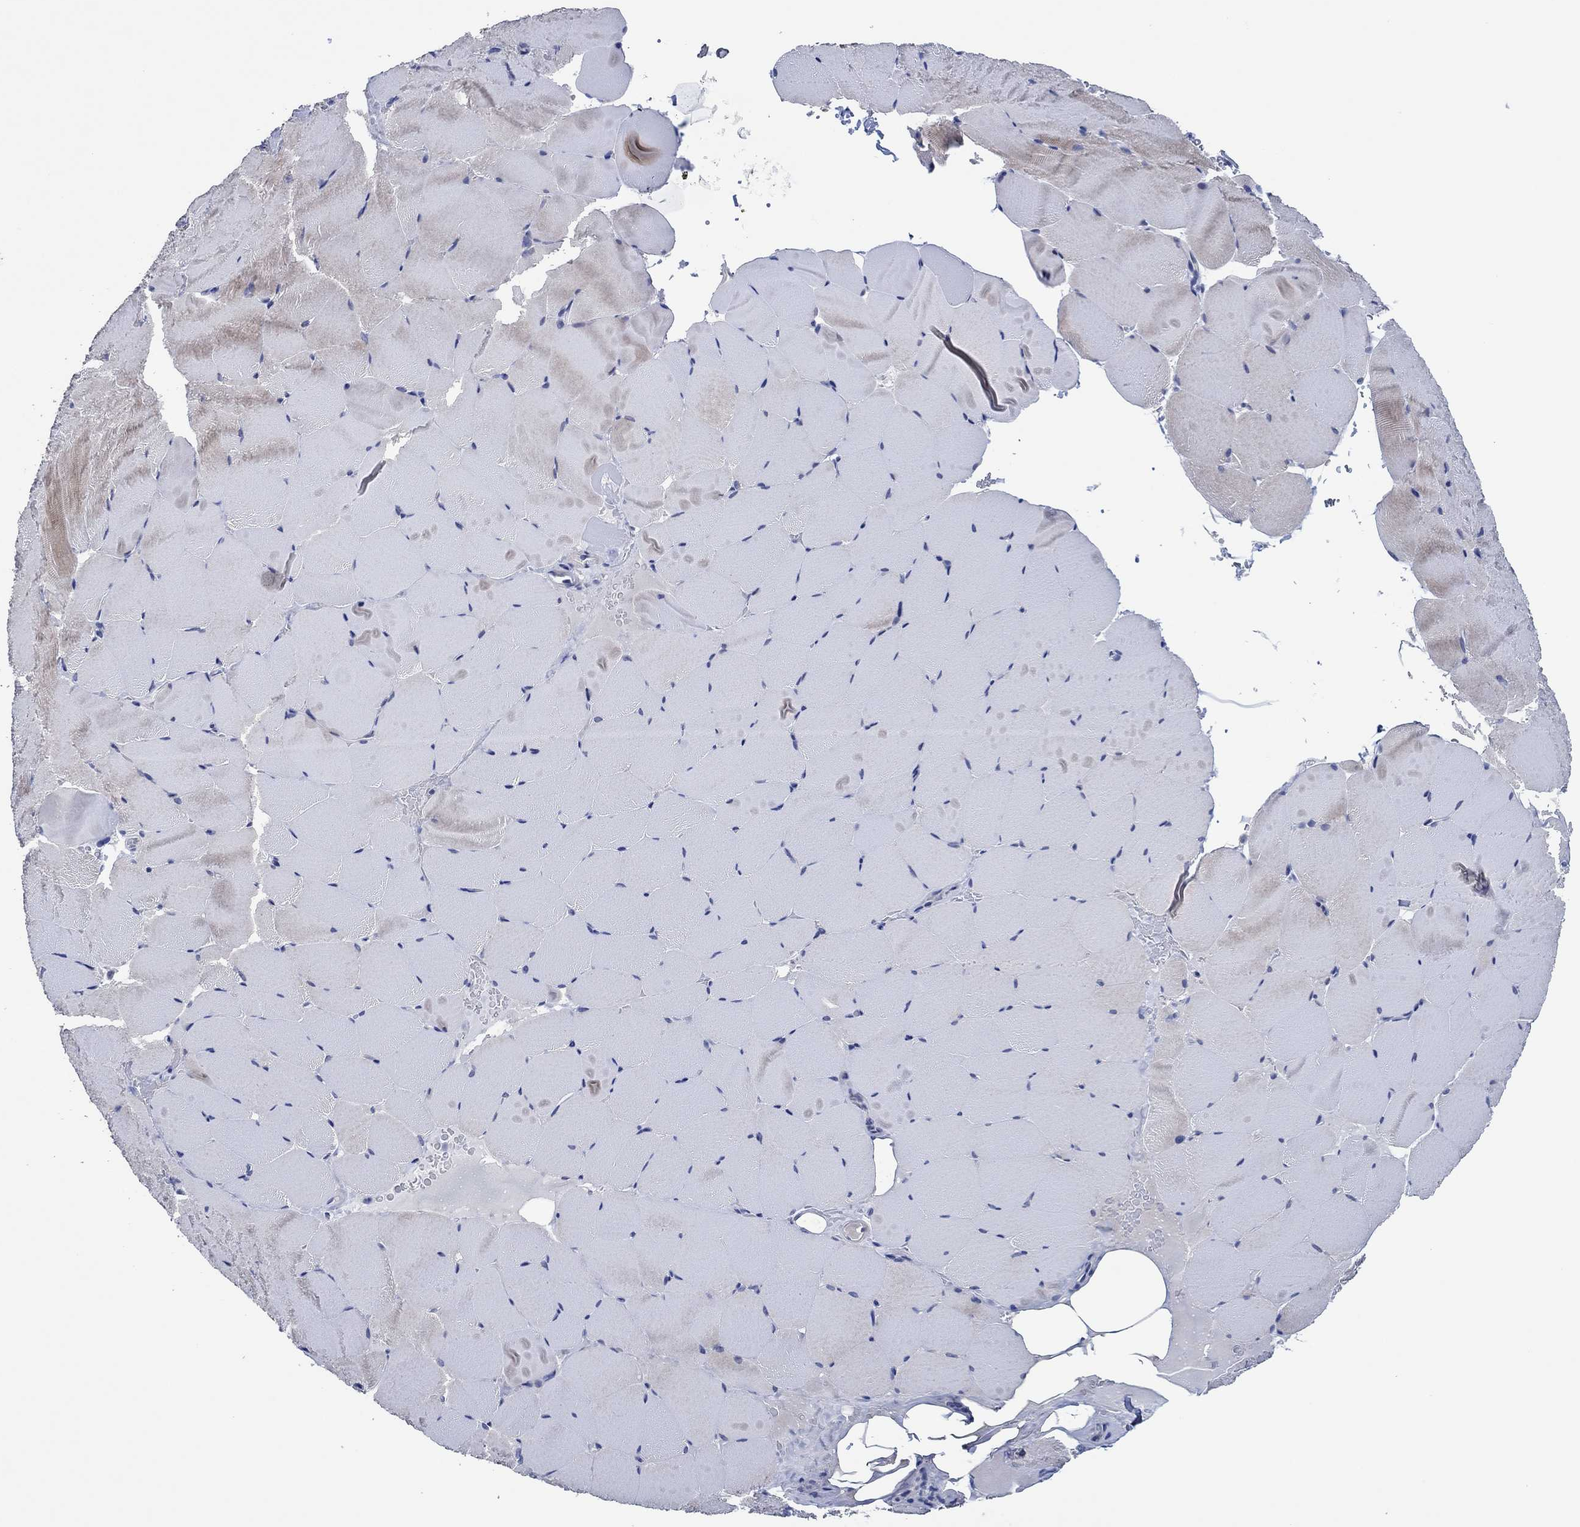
{"staining": {"intensity": "weak", "quantity": "25%-75%", "location": "cytoplasmic/membranous"}, "tissue": "skeletal muscle", "cell_type": "Myocytes", "image_type": "normal", "snomed": [{"axis": "morphology", "description": "Normal tissue, NOS"}, {"axis": "topography", "description": "Skeletal muscle"}], "caption": "The immunohistochemical stain shows weak cytoplasmic/membranous positivity in myocytes of normal skeletal muscle.", "gene": "PRRT3", "patient": {"sex": "female", "age": 37}}